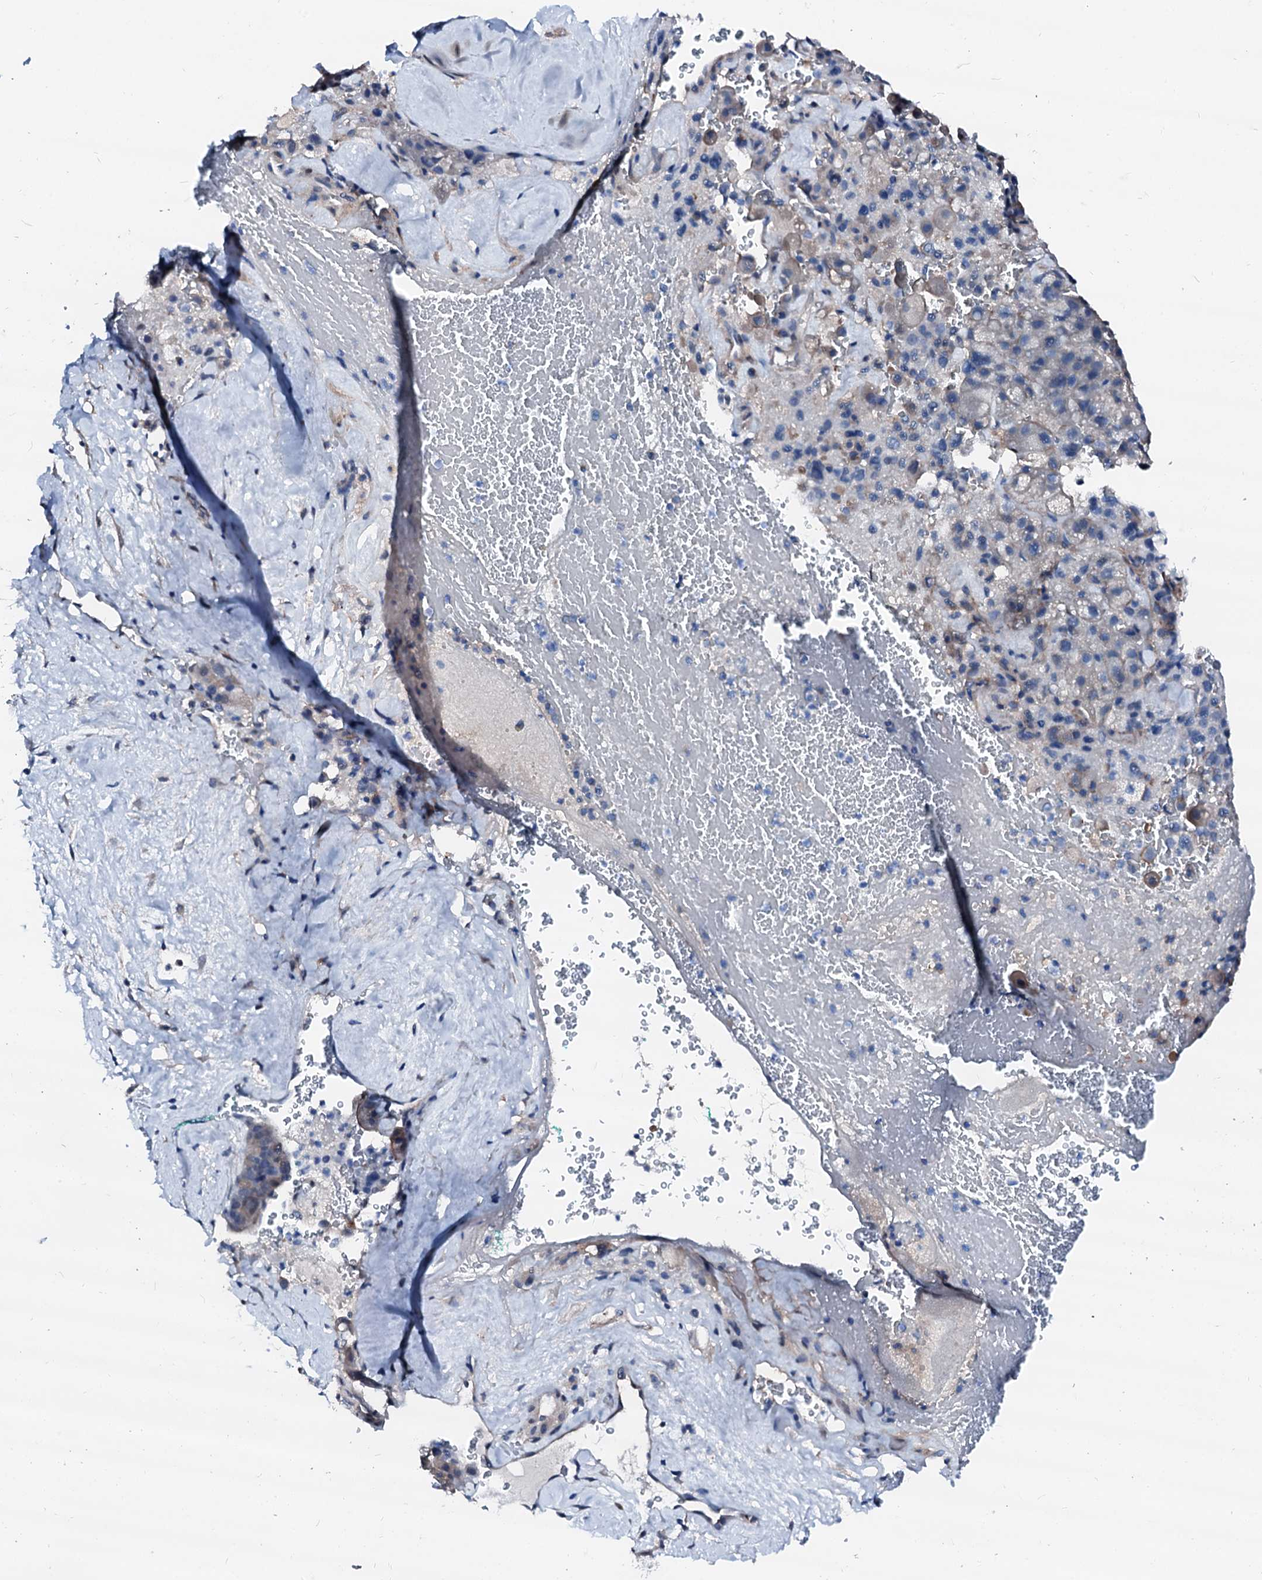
{"staining": {"intensity": "weak", "quantity": "<25%", "location": "cytoplasmic/membranous"}, "tissue": "liver cancer", "cell_type": "Tumor cells", "image_type": "cancer", "snomed": [{"axis": "morphology", "description": "Normal tissue, NOS"}, {"axis": "morphology", "description": "Carcinoma, Hepatocellular, NOS"}, {"axis": "topography", "description": "Liver"}], "caption": "This micrograph is of hepatocellular carcinoma (liver) stained with immunohistochemistry to label a protein in brown with the nuclei are counter-stained blue. There is no positivity in tumor cells.", "gene": "CSN2", "patient": {"sex": "male", "age": 57}}